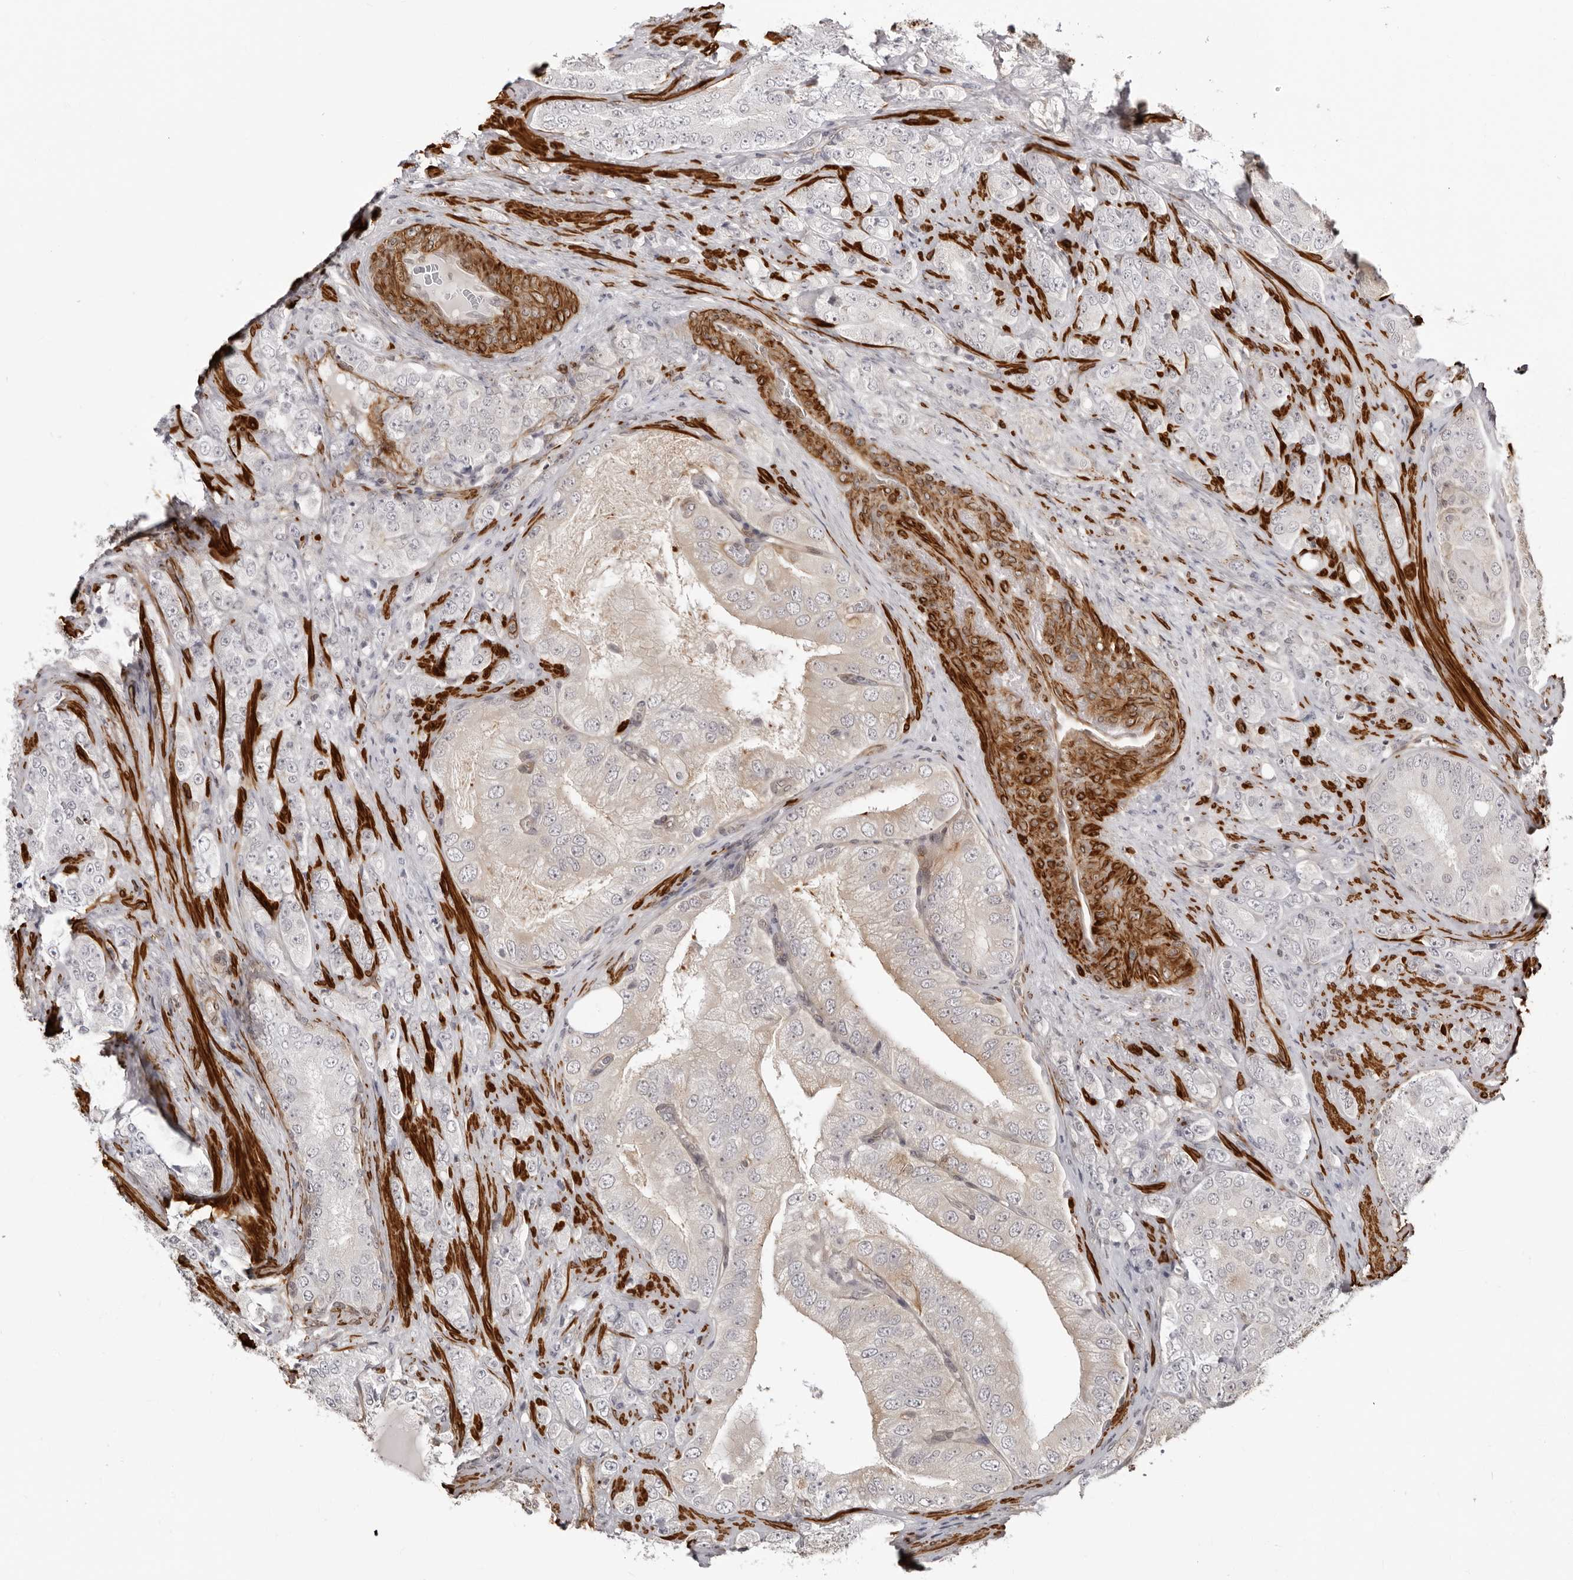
{"staining": {"intensity": "negative", "quantity": "none", "location": "none"}, "tissue": "prostate cancer", "cell_type": "Tumor cells", "image_type": "cancer", "snomed": [{"axis": "morphology", "description": "Adenocarcinoma, High grade"}, {"axis": "topography", "description": "Prostate"}], "caption": "This is an immunohistochemistry (IHC) histopathology image of prostate cancer. There is no positivity in tumor cells.", "gene": "UNK", "patient": {"sex": "male", "age": 58}}